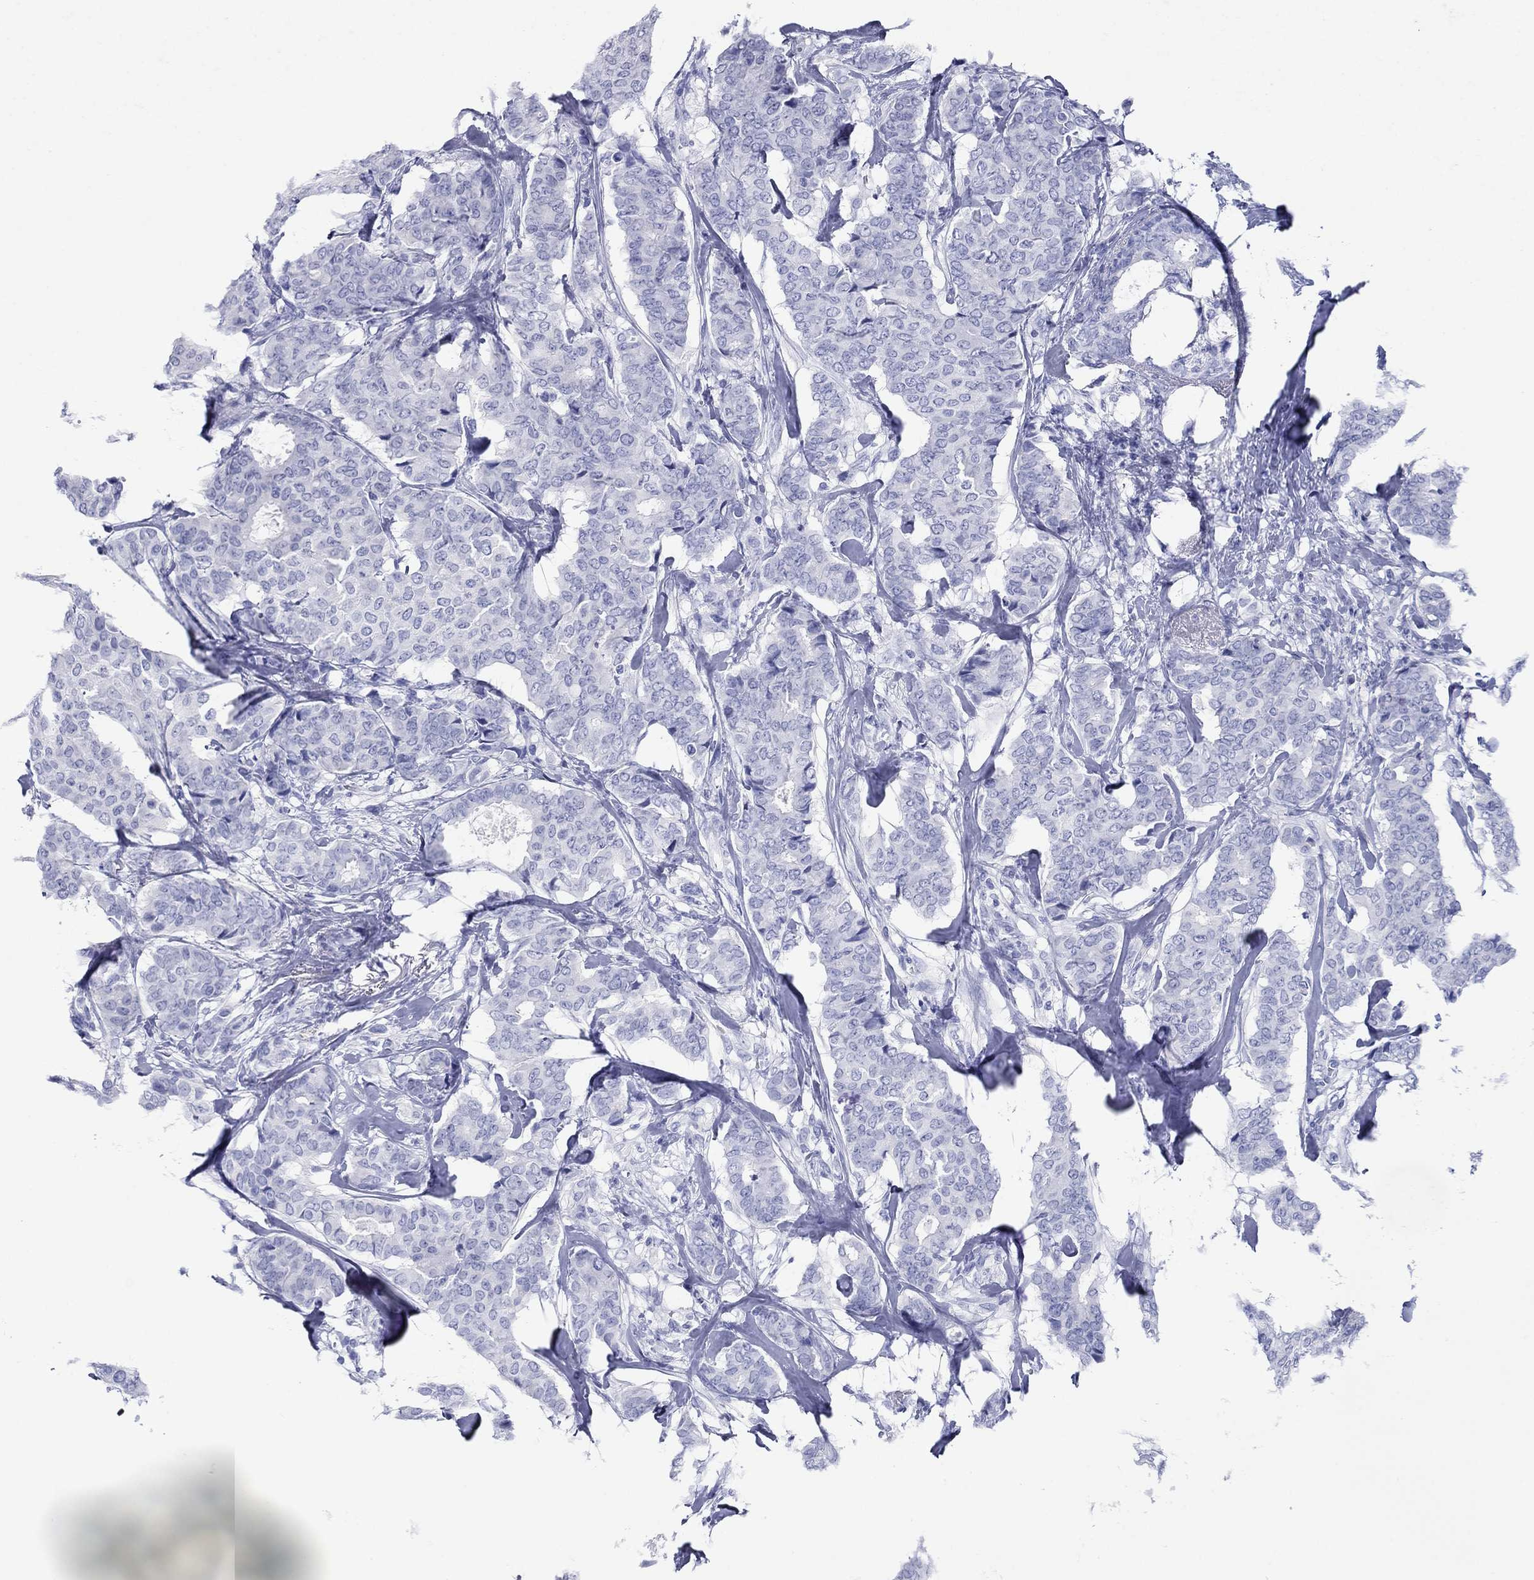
{"staining": {"intensity": "negative", "quantity": "none", "location": "none"}, "tissue": "breast cancer", "cell_type": "Tumor cells", "image_type": "cancer", "snomed": [{"axis": "morphology", "description": "Duct carcinoma"}, {"axis": "topography", "description": "Breast"}], "caption": "The micrograph reveals no staining of tumor cells in breast infiltrating ductal carcinoma.", "gene": "ATP4A", "patient": {"sex": "female", "age": 75}}